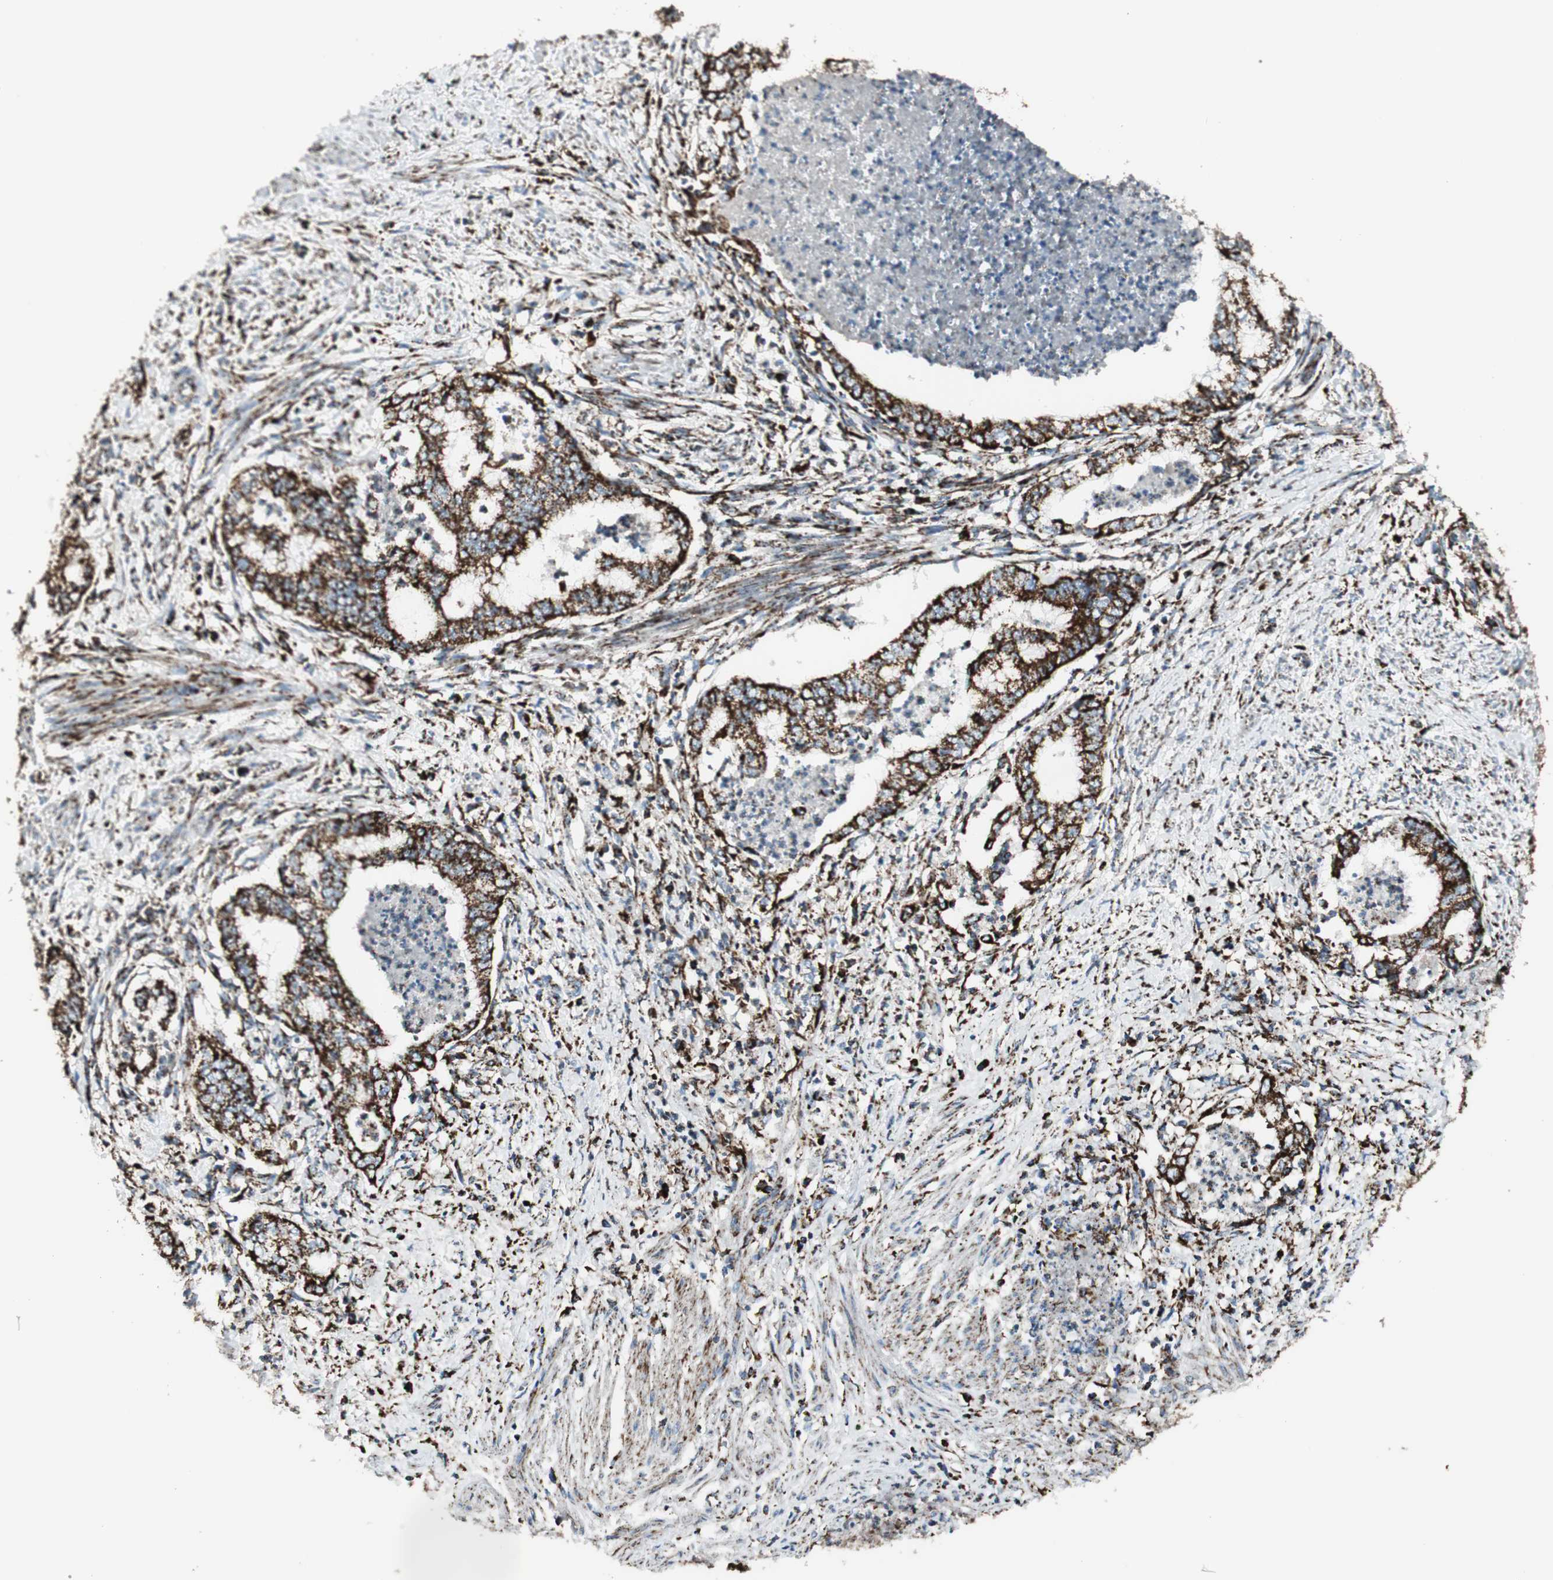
{"staining": {"intensity": "strong", "quantity": ">75%", "location": "cytoplasmic/membranous"}, "tissue": "endometrial cancer", "cell_type": "Tumor cells", "image_type": "cancer", "snomed": [{"axis": "morphology", "description": "Necrosis, NOS"}, {"axis": "morphology", "description": "Adenocarcinoma, NOS"}, {"axis": "topography", "description": "Endometrium"}], "caption": "Immunohistochemical staining of endometrial cancer (adenocarcinoma) exhibits high levels of strong cytoplasmic/membranous staining in about >75% of tumor cells.", "gene": "ME2", "patient": {"sex": "female", "age": 79}}